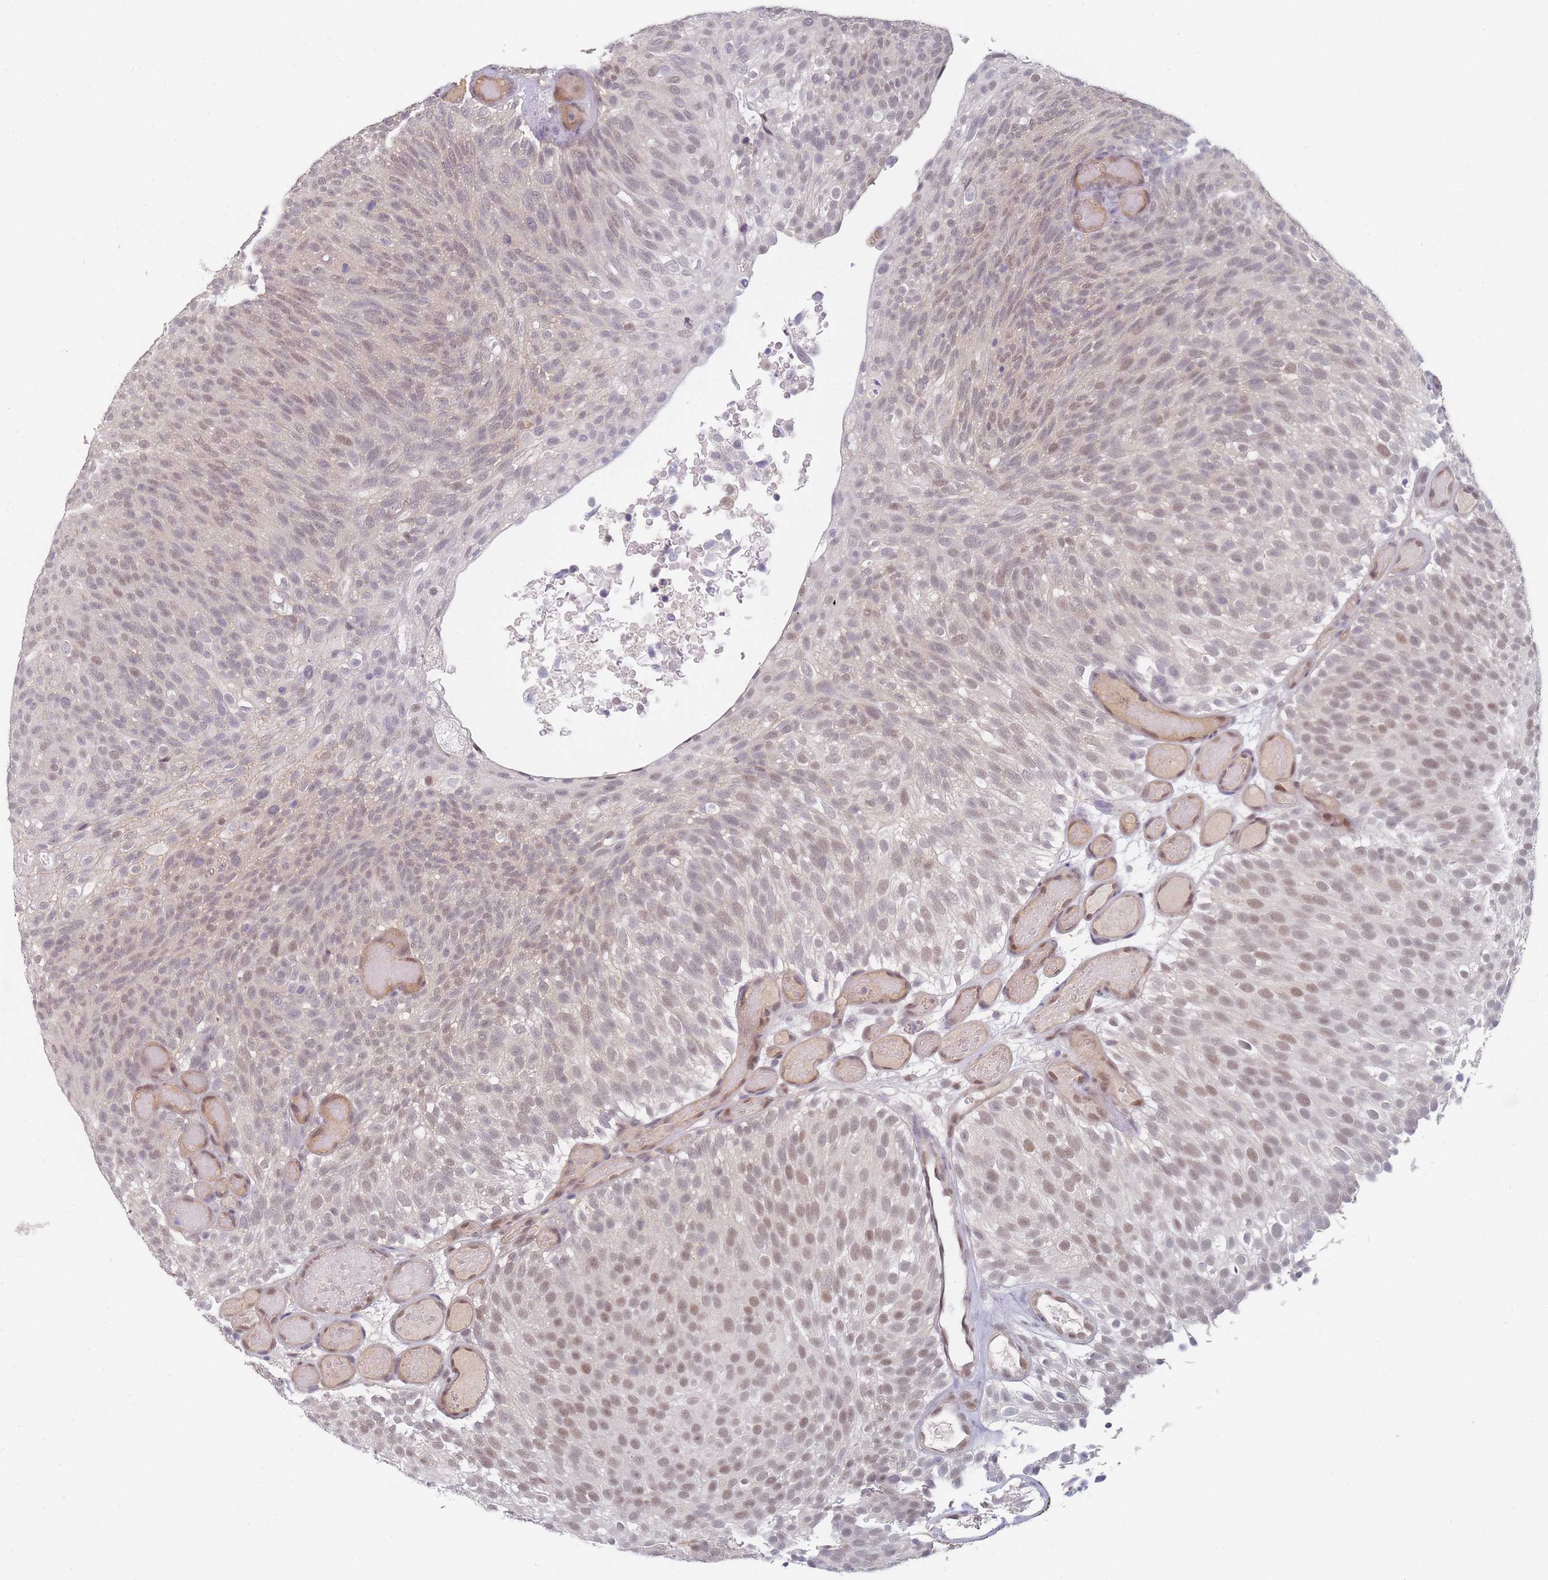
{"staining": {"intensity": "weak", "quantity": "25%-75%", "location": "nuclear"}, "tissue": "urothelial cancer", "cell_type": "Tumor cells", "image_type": "cancer", "snomed": [{"axis": "morphology", "description": "Urothelial carcinoma, Low grade"}, {"axis": "topography", "description": "Urinary bladder"}], "caption": "Urothelial cancer was stained to show a protein in brown. There is low levels of weak nuclear positivity in approximately 25%-75% of tumor cells. The staining was performed using DAB (3,3'-diaminobenzidine) to visualize the protein expression in brown, while the nuclei were stained in blue with hematoxylin (Magnification: 20x).", "gene": "ANKRD10", "patient": {"sex": "male", "age": 78}}